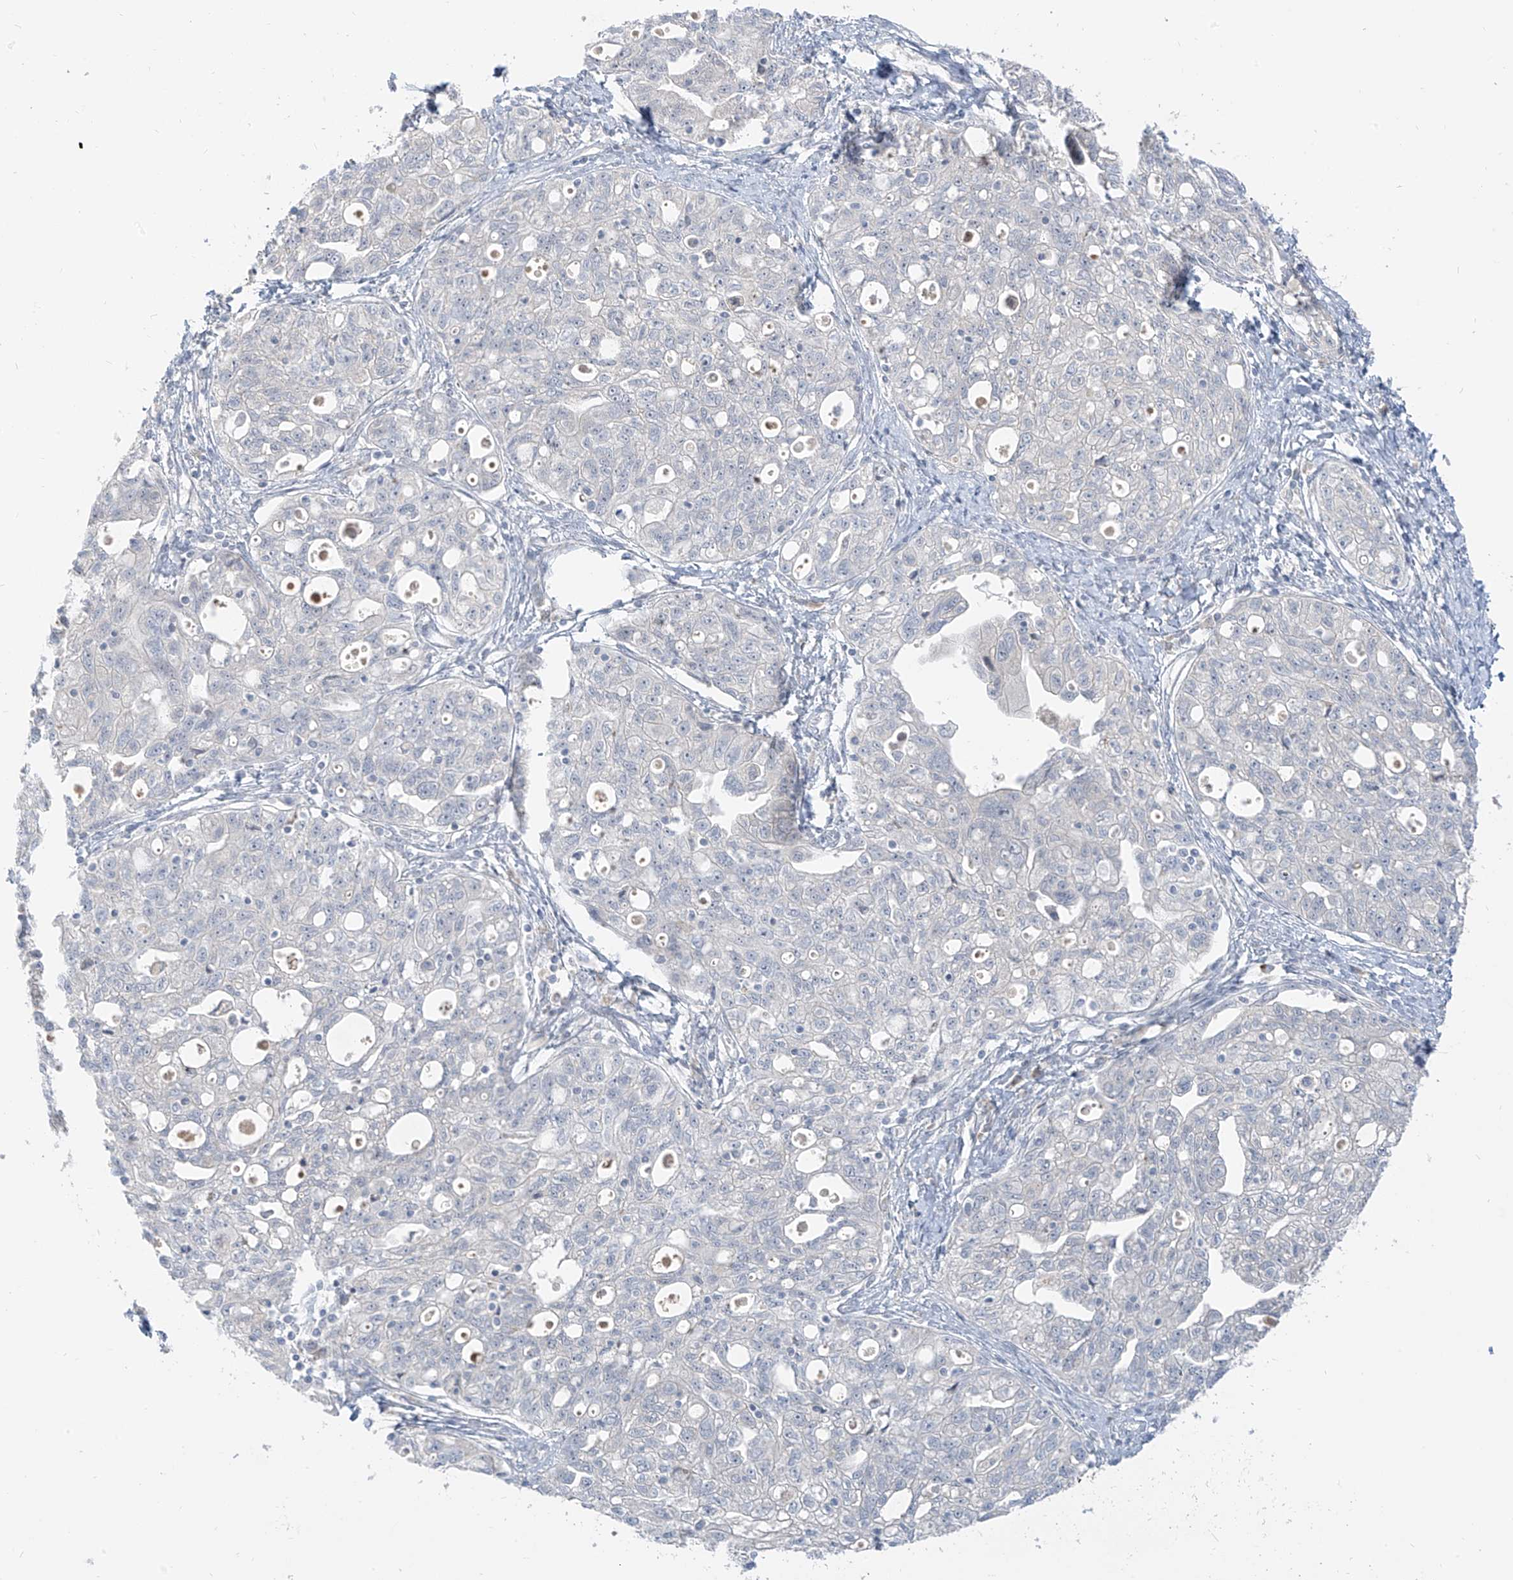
{"staining": {"intensity": "negative", "quantity": "none", "location": "none"}, "tissue": "ovarian cancer", "cell_type": "Tumor cells", "image_type": "cancer", "snomed": [{"axis": "morphology", "description": "Carcinoma, NOS"}, {"axis": "morphology", "description": "Cystadenocarcinoma, serous, NOS"}, {"axis": "topography", "description": "Ovary"}], "caption": "Immunohistochemistry image of human serous cystadenocarcinoma (ovarian) stained for a protein (brown), which demonstrates no staining in tumor cells. The staining was performed using DAB (3,3'-diaminobenzidine) to visualize the protein expression in brown, while the nuclei were stained in blue with hematoxylin (Magnification: 20x).", "gene": "C2orf42", "patient": {"sex": "female", "age": 69}}